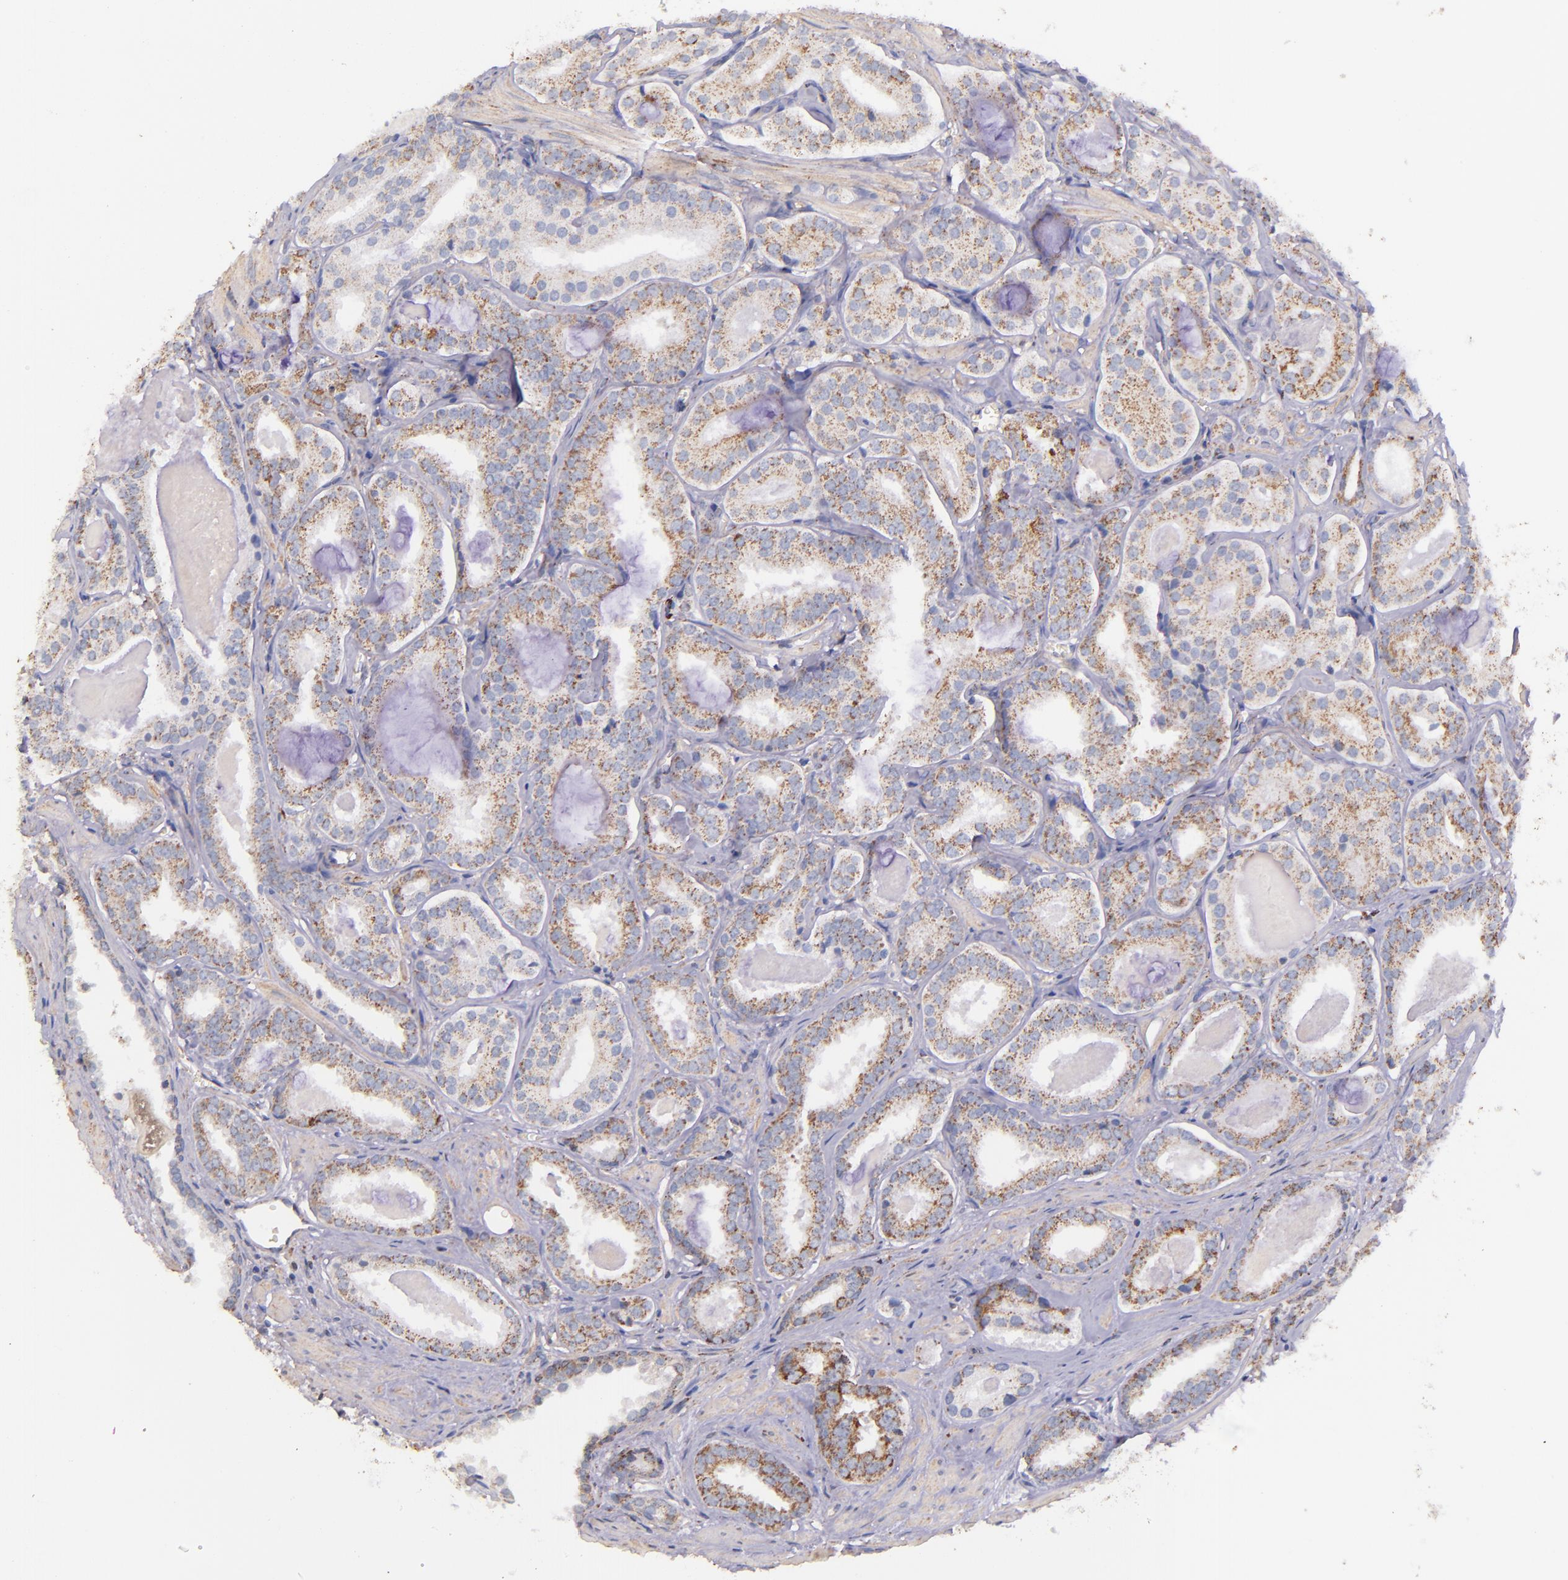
{"staining": {"intensity": "weak", "quantity": ">75%", "location": "cytoplasmic/membranous"}, "tissue": "prostate cancer", "cell_type": "Tumor cells", "image_type": "cancer", "snomed": [{"axis": "morphology", "description": "Adenocarcinoma, Medium grade"}, {"axis": "topography", "description": "Prostate"}], "caption": "A brown stain highlights weak cytoplasmic/membranous expression of a protein in human prostate medium-grade adenocarcinoma tumor cells. The staining is performed using DAB brown chromogen to label protein expression. The nuclei are counter-stained blue using hematoxylin.", "gene": "IDH3G", "patient": {"sex": "male", "age": 64}}